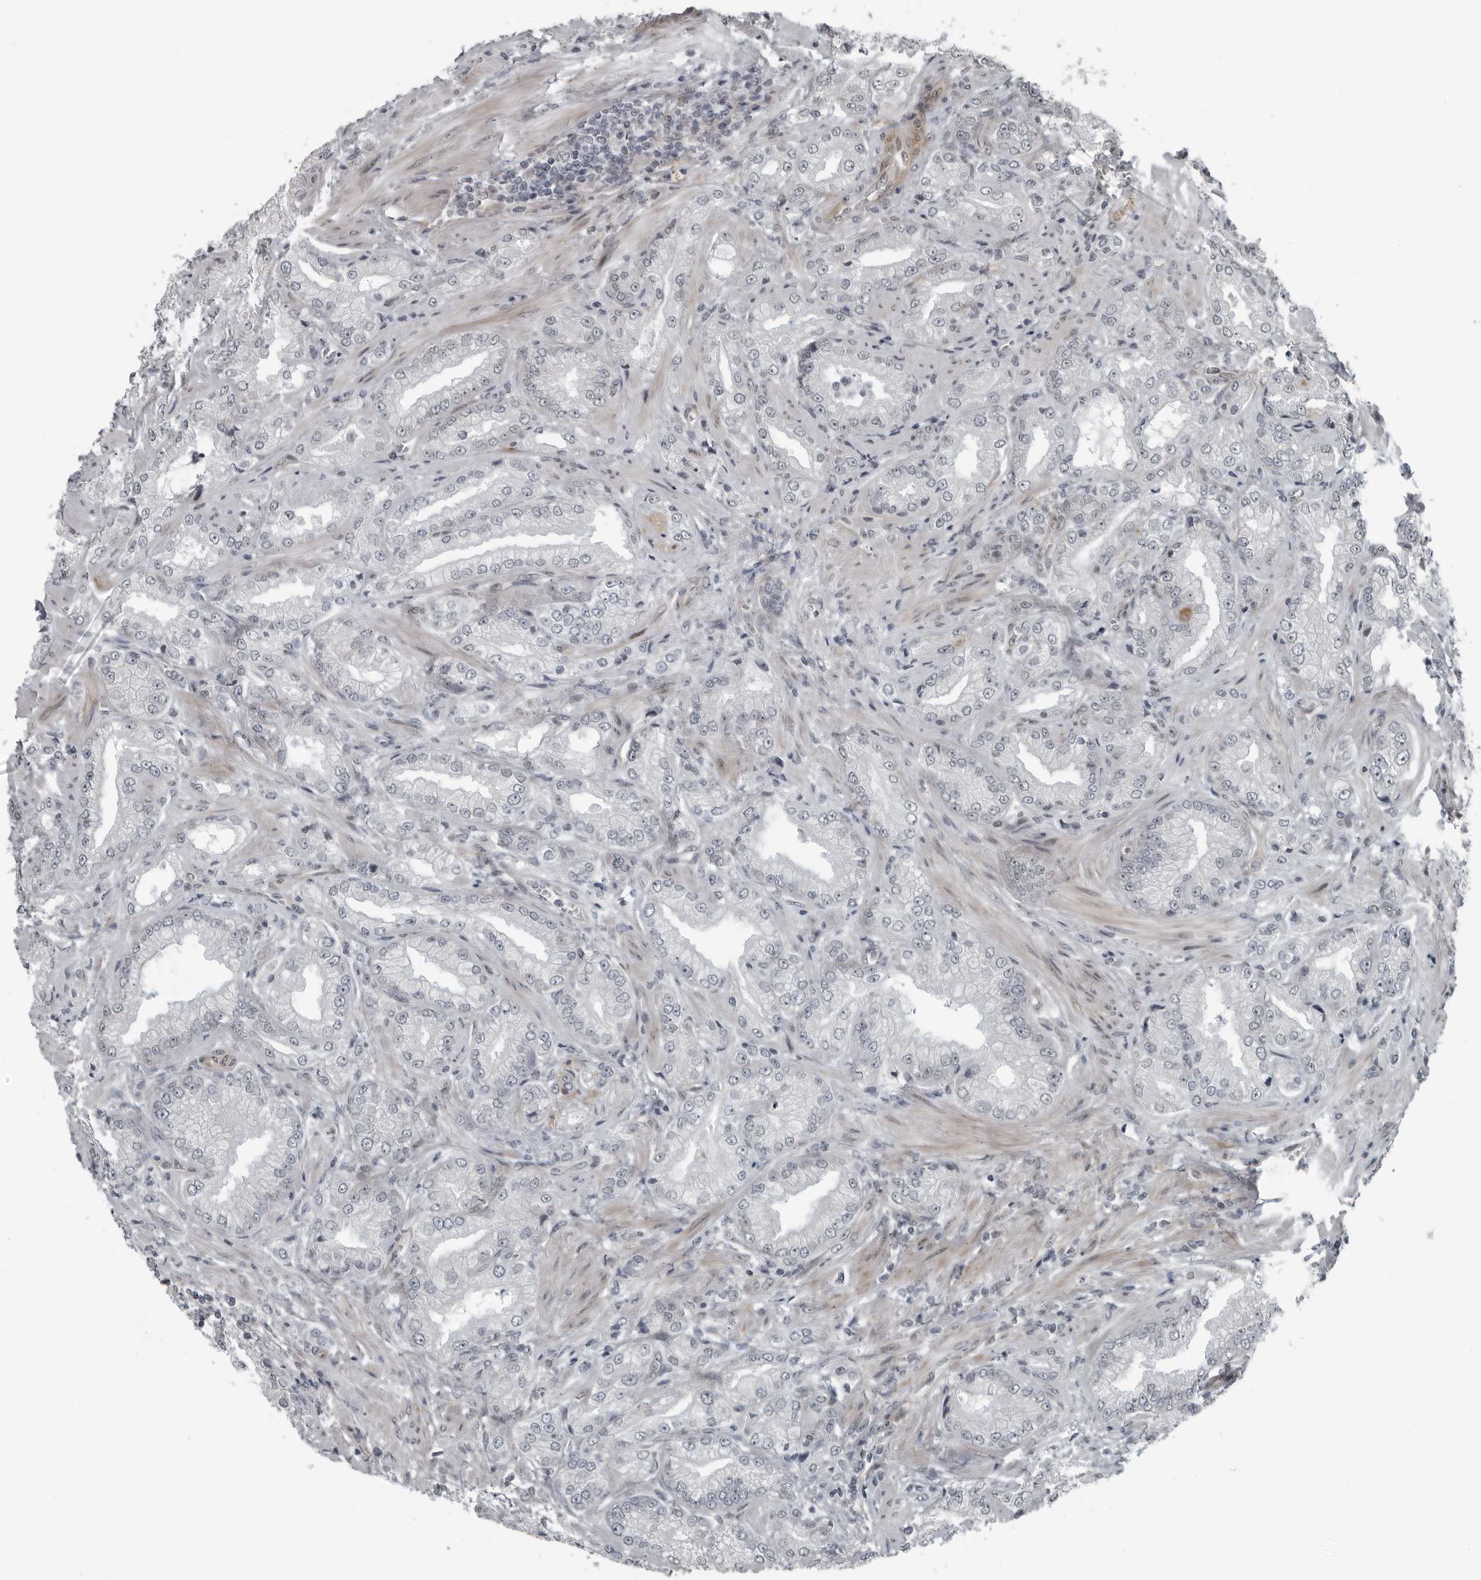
{"staining": {"intensity": "negative", "quantity": "none", "location": "none"}, "tissue": "prostate cancer", "cell_type": "Tumor cells", "image_type": "cancer", "snomed": [{"axis": "morphology", "description": "Adenocarcinoma, Low grade"}, {"axis": "topography", "description": "Prostate"}], "caption": "Immunohistochemistry image of neoplastic tissue: prostate cancer (adenocarcinoma (low-grade)) stained with DAB displays no significant protein staining in tumor cells.", "gene": "FAM102B", "patient": {"sex": "male", "age": 62}}